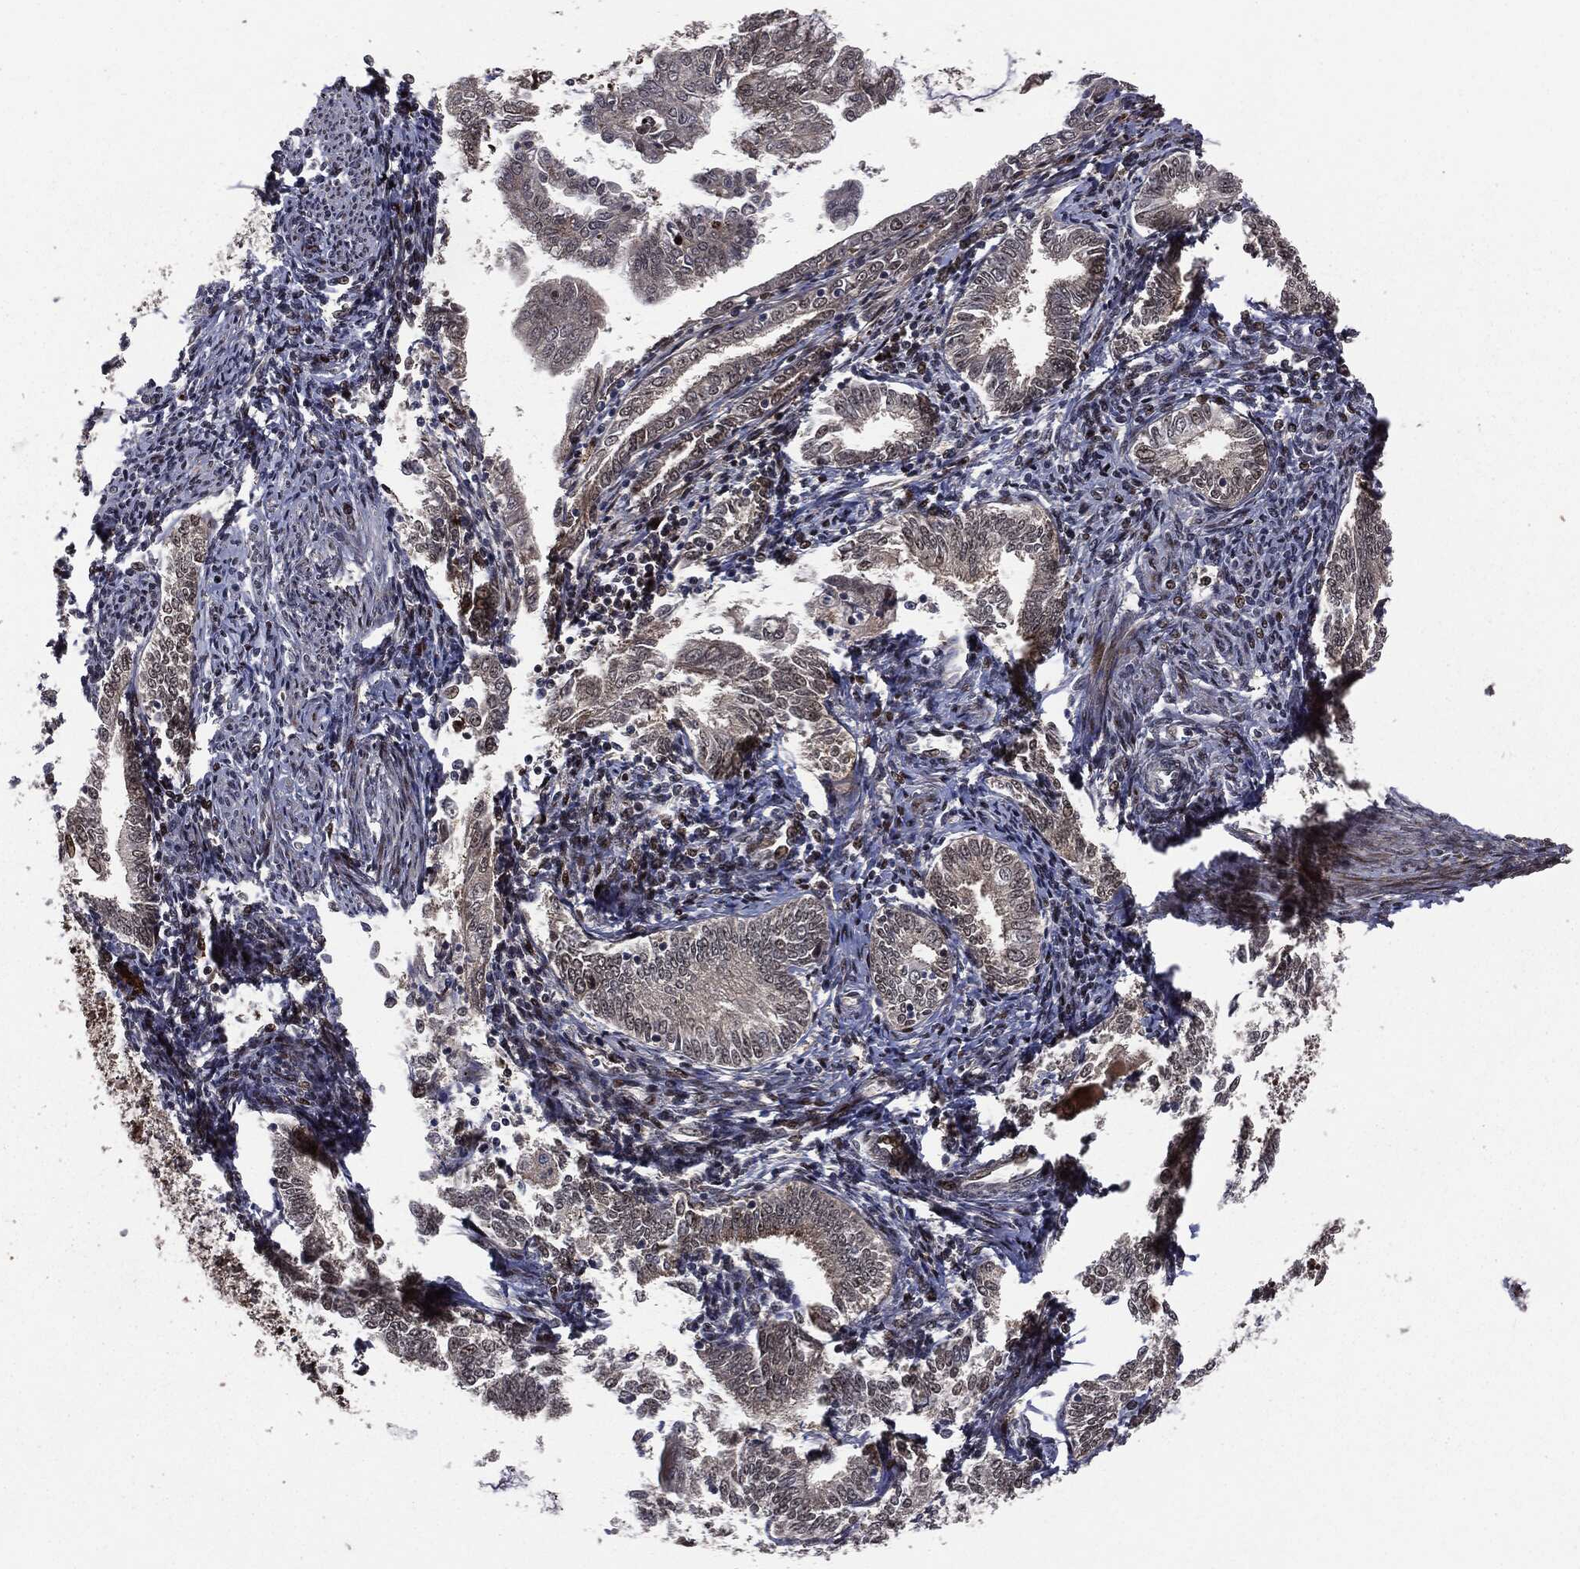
{"staining": {"intensity": "weak", "quantity": "25%-75%", "location": "cytoplasmic/membranous,nuclear"}, "tissue": "endometrial cancer", "cell_type": "Tumor cells", "image_type": "cancer", "snomed": [{"axis": "morphology", "description": "Adenocarcinoma, NOS"}, {"axis": "topography", "description": "Endometrium"}], "caption": "Approximately 25%-75% of tumor cells in adenocarcinoma (endometrial) display weak cytoplasmic/membranous and nuclear protein positivity as visualized by brown immunohistochemical staining.", "gene": "SMAD4", "patient": {"sex": "female", "age": 56}}